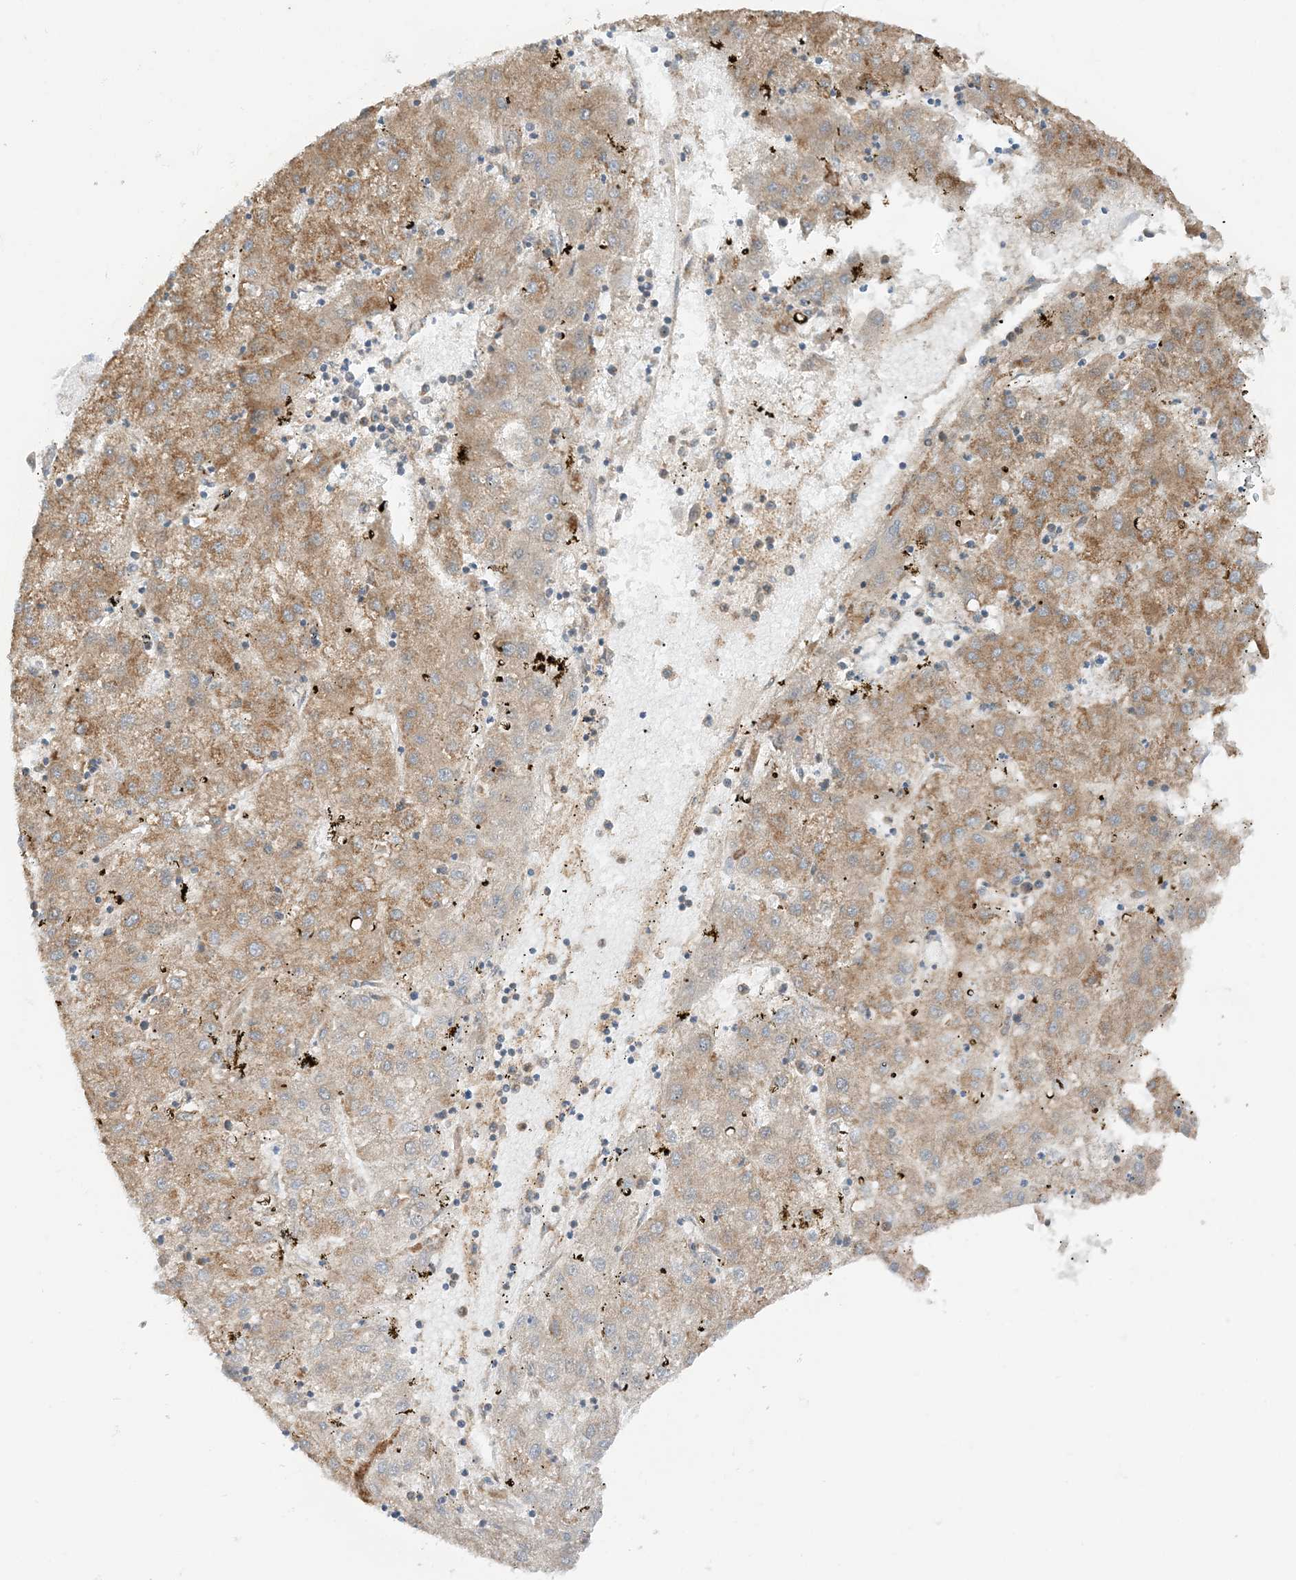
{"staining": {"intensity": "moderate", "quantity": "25%-75%", "location": "cytoplasmic/membranous"}, "tissue": "liver cancer", "cell_type": "Tumor cells", "image_type": "cancer", "snomed": [{"axis": "morphology", "description": "Carcinoma, Hepatocellular, NOS"}, {"axis": "topography", "description": "Liver"}], "caption": "Tumor cells display medium levels of moderate cytoplasmic/membranous positivity in approximately 25%-75% of cells in liver hepatocellular carcinoma.", "gene": "N4BP3", "patient": {"sex": "male", "age": 72}}